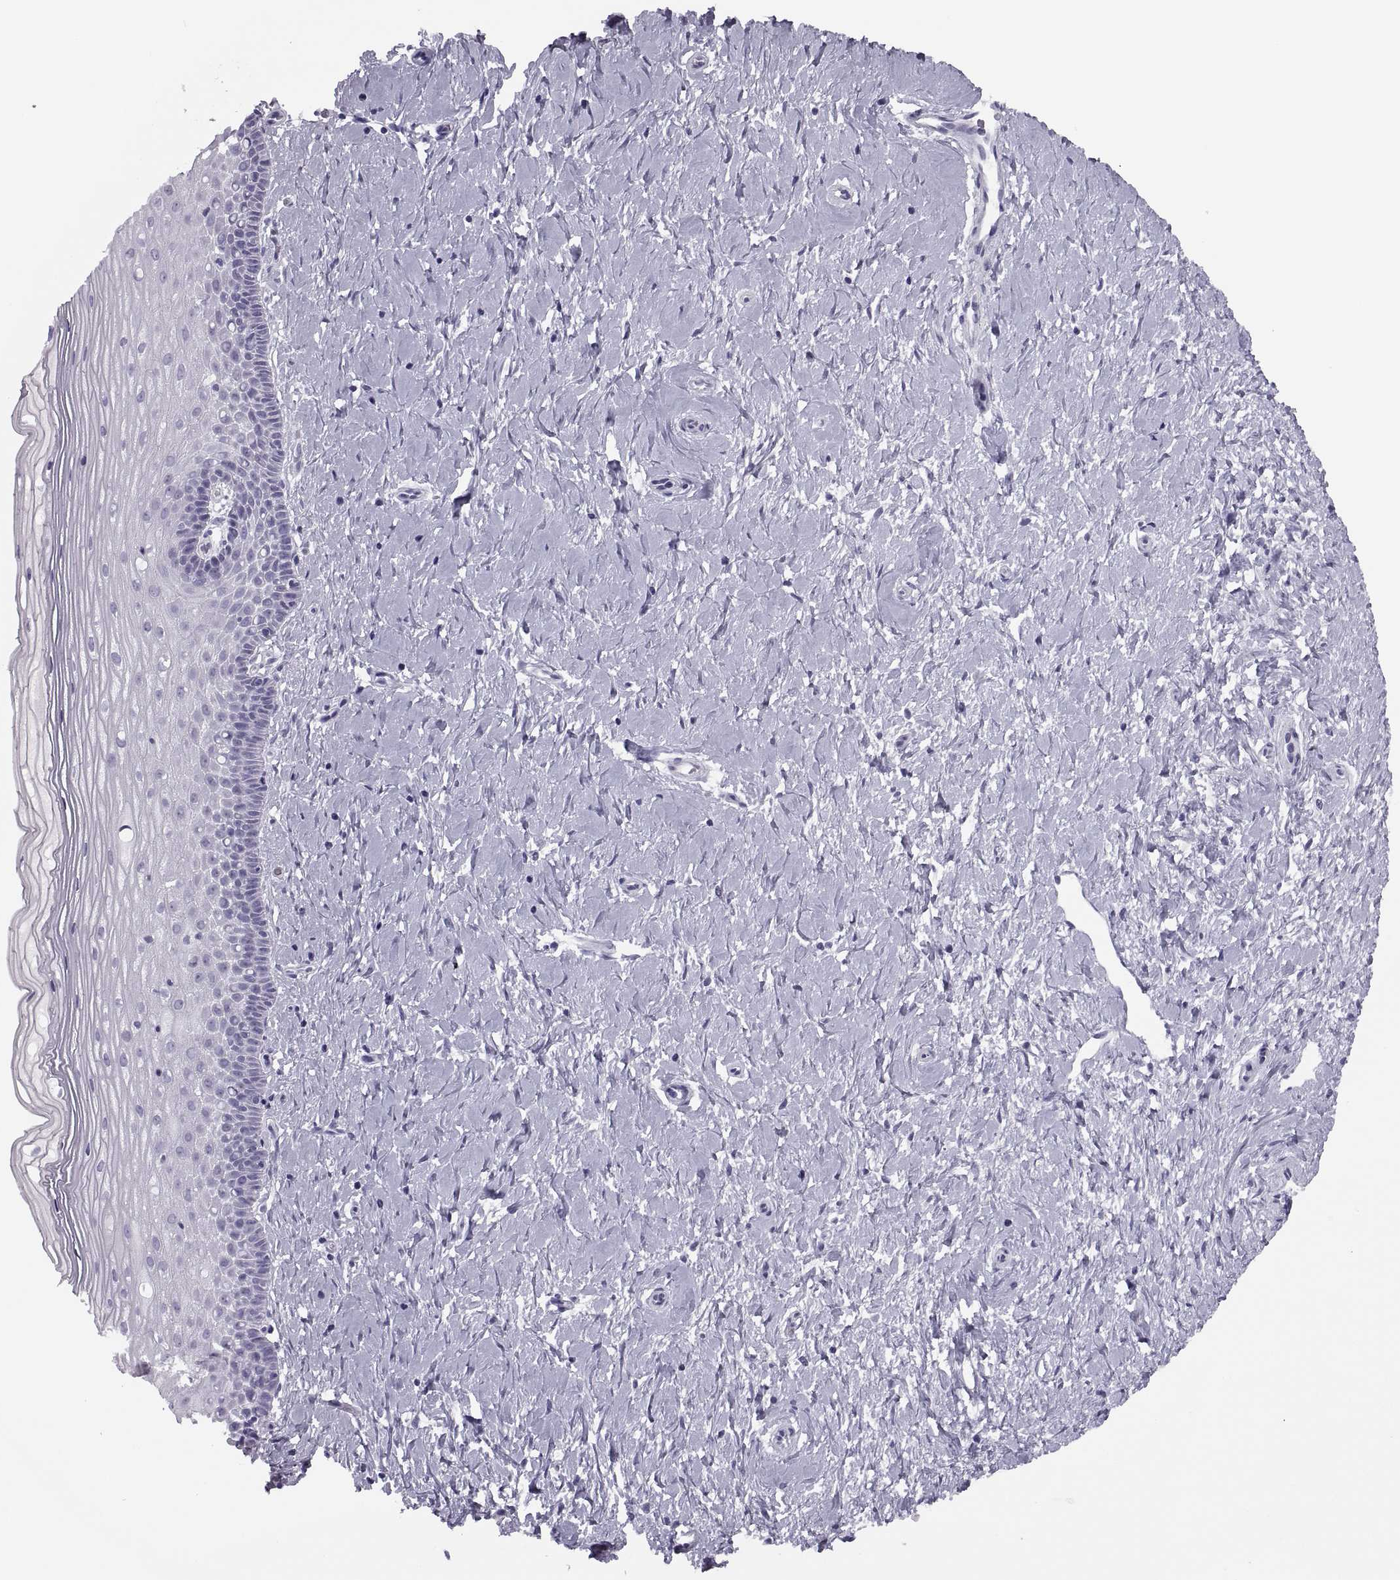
{"staining": {"intensity": "negative", "quantity": "none", "location": "none"}, "tissue": "cervix", "cell_type": "Glandular cells", "image_type": "normal", "snomed": [{"axis": "morphology", "description": "Normal tissue, NOS"}, {"axis": "topography", "description": "Cervix"}], "caption": "Immunohistochemistry (IHC) photomicrograph of benign cervix: cervix stained with DAB (3,3'-diaminobenzidine) shows no significant protein expression in glandular cells.", "gene": "FAM24A", "patient": {"sex": "female", "age": 37}}